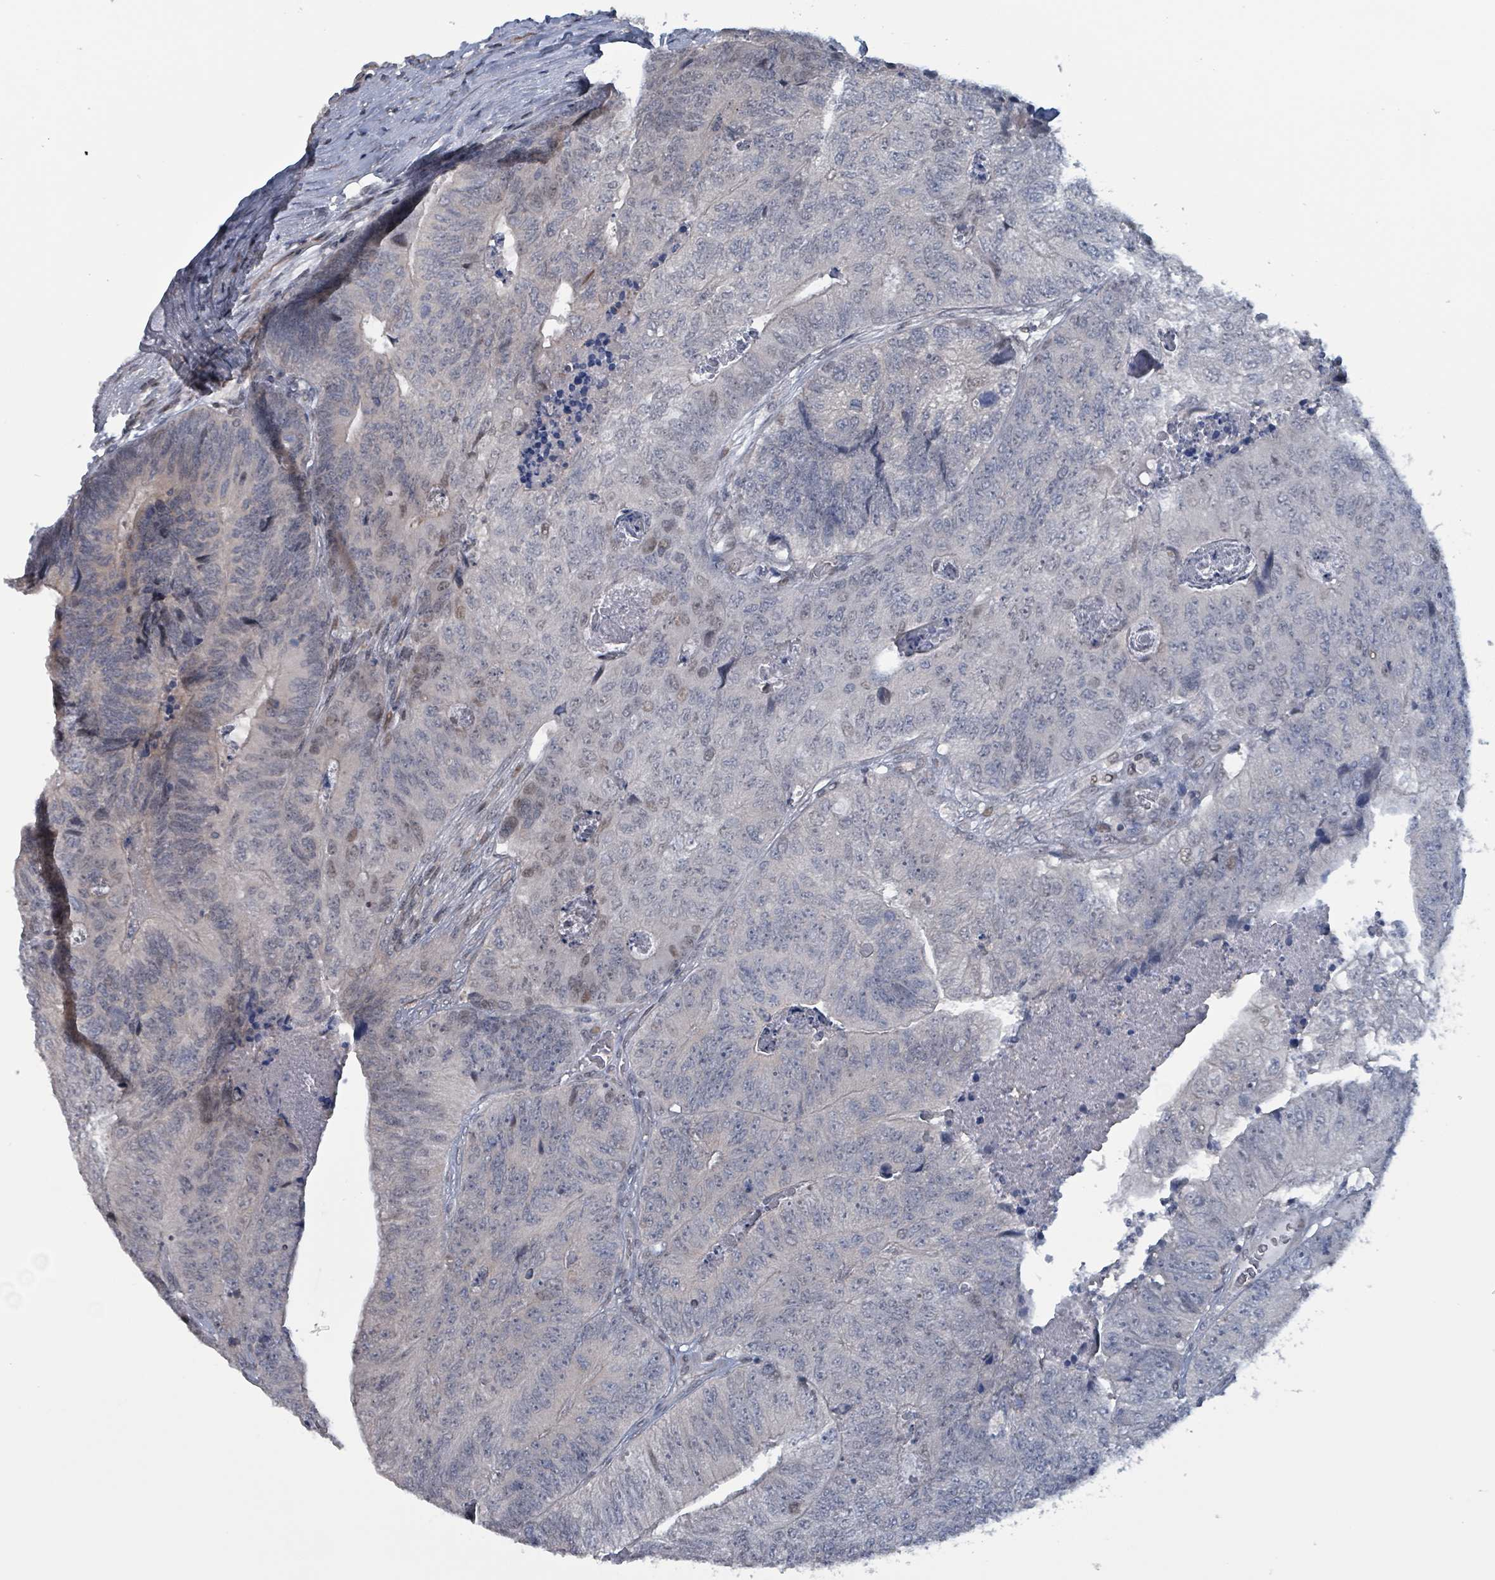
{"staining": {"intensity": "weak", "quantity": "<25%", "location": "nuclear"}, "tissue": "colorectal cancer", "cell_type": "Tumor cells", "image_type": "cancer", "snomed": [{"axis": "morphology", "description": "Adenocarcinoma, NOS"}, {"axis": "topography", "description": "Colon"}], "caption": "The immunohistochemistry (IHC) histopathology image has no significant staining in tumor cells of colorectal adenocarcinoma tissue.", "gene": "BIVM", "patient": {"sex": "female", "age": 67}}